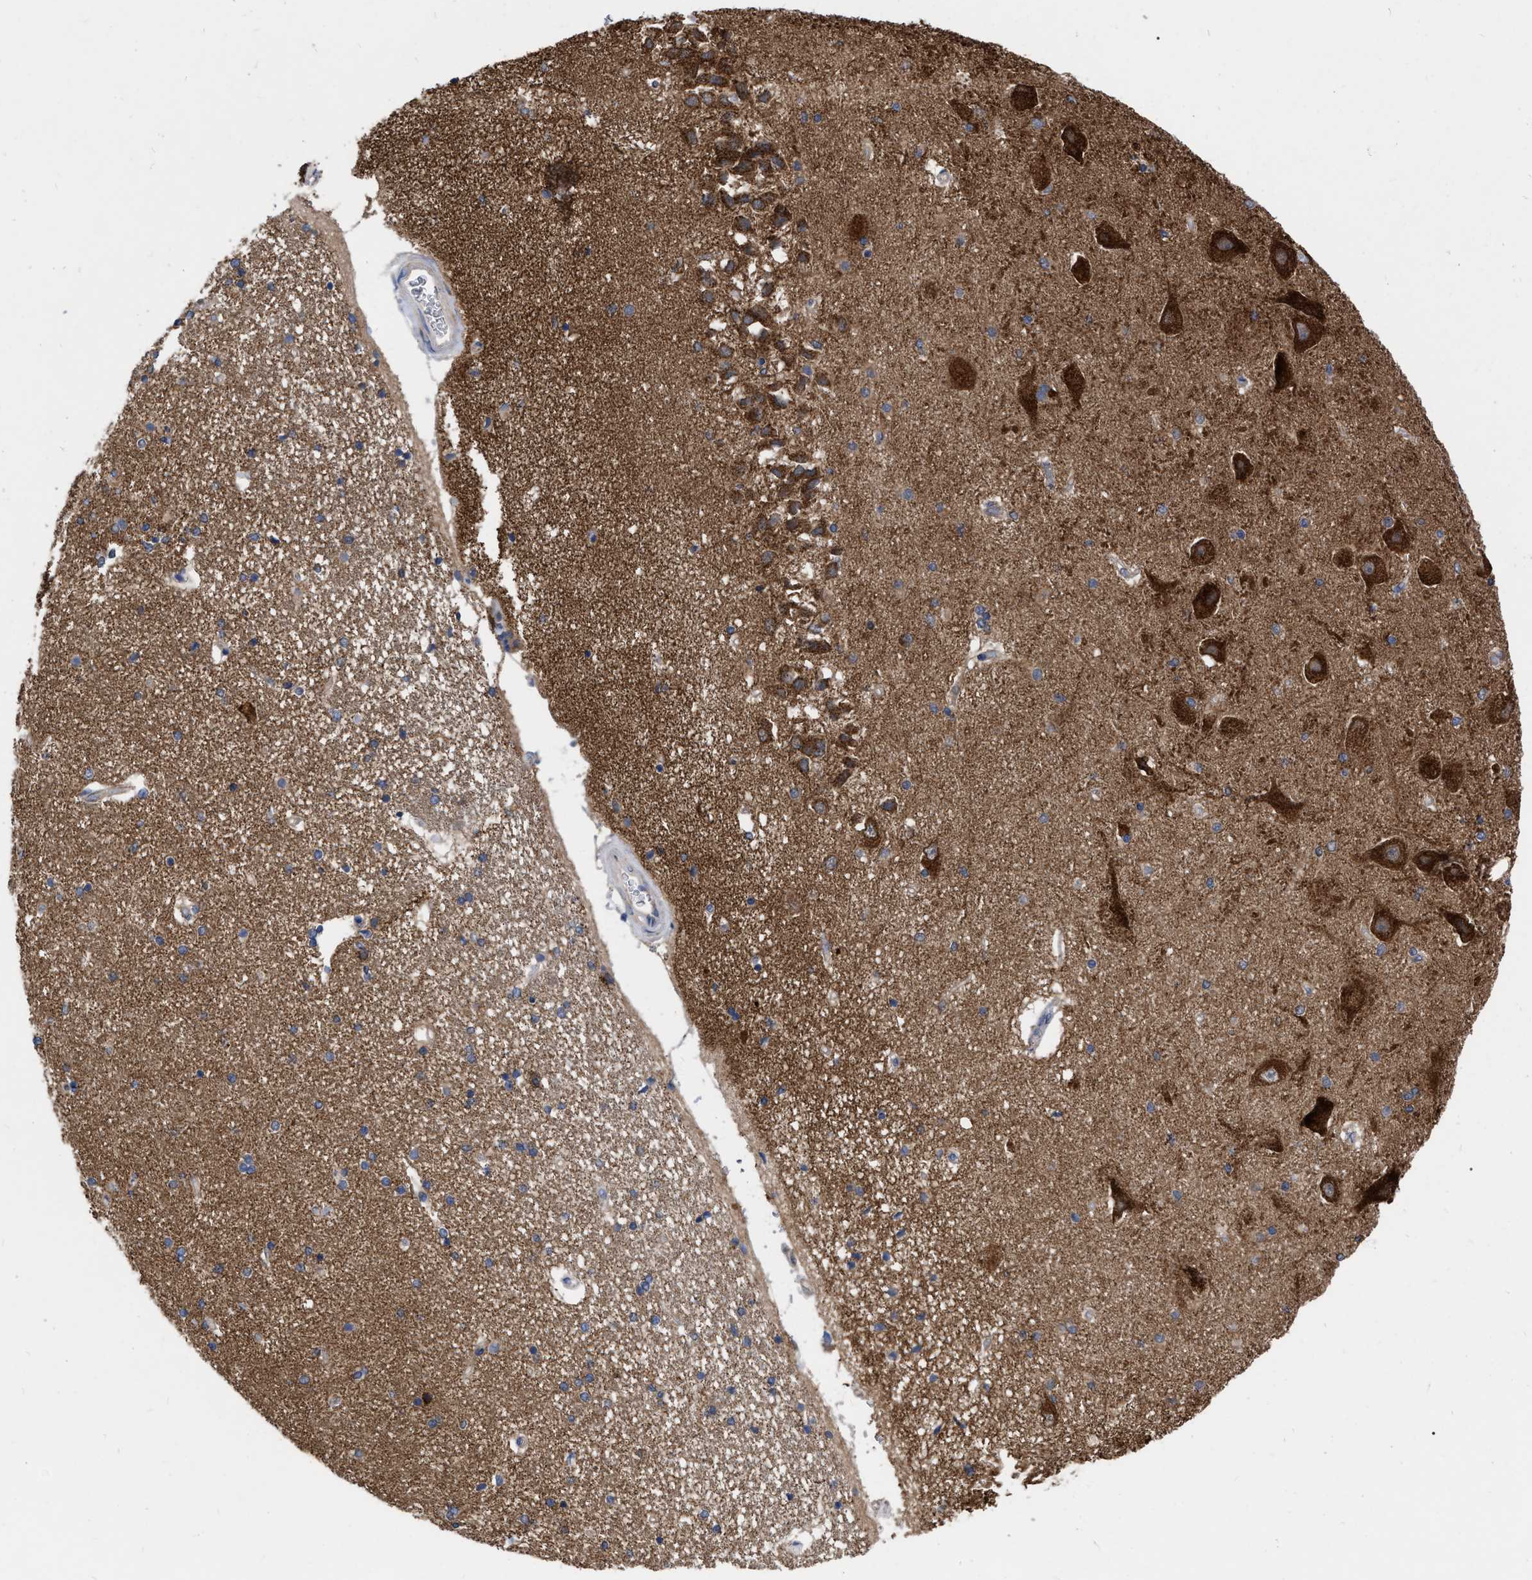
{"staining": {"intensity": "moderate", "quantity": "<25%", "location": "cytoplasmic/membranous"}, "tissue": "hippocampus", "cell_type": "Glial cells", "image_type": "normal", "snomed": [{"axis": "morphology", "description": "Normal tissue, NOS"}, {"axis": "topography", "description": "Hippocampus"}], "caption": "Benign hippocampus demonstrates moderate cytoplasmic/membranous positivity in about <25% of glial cells, visualized by immunohistochemistry.", "gene": "CDKN2C", "patient": {"sex": "female", "age": 54}}